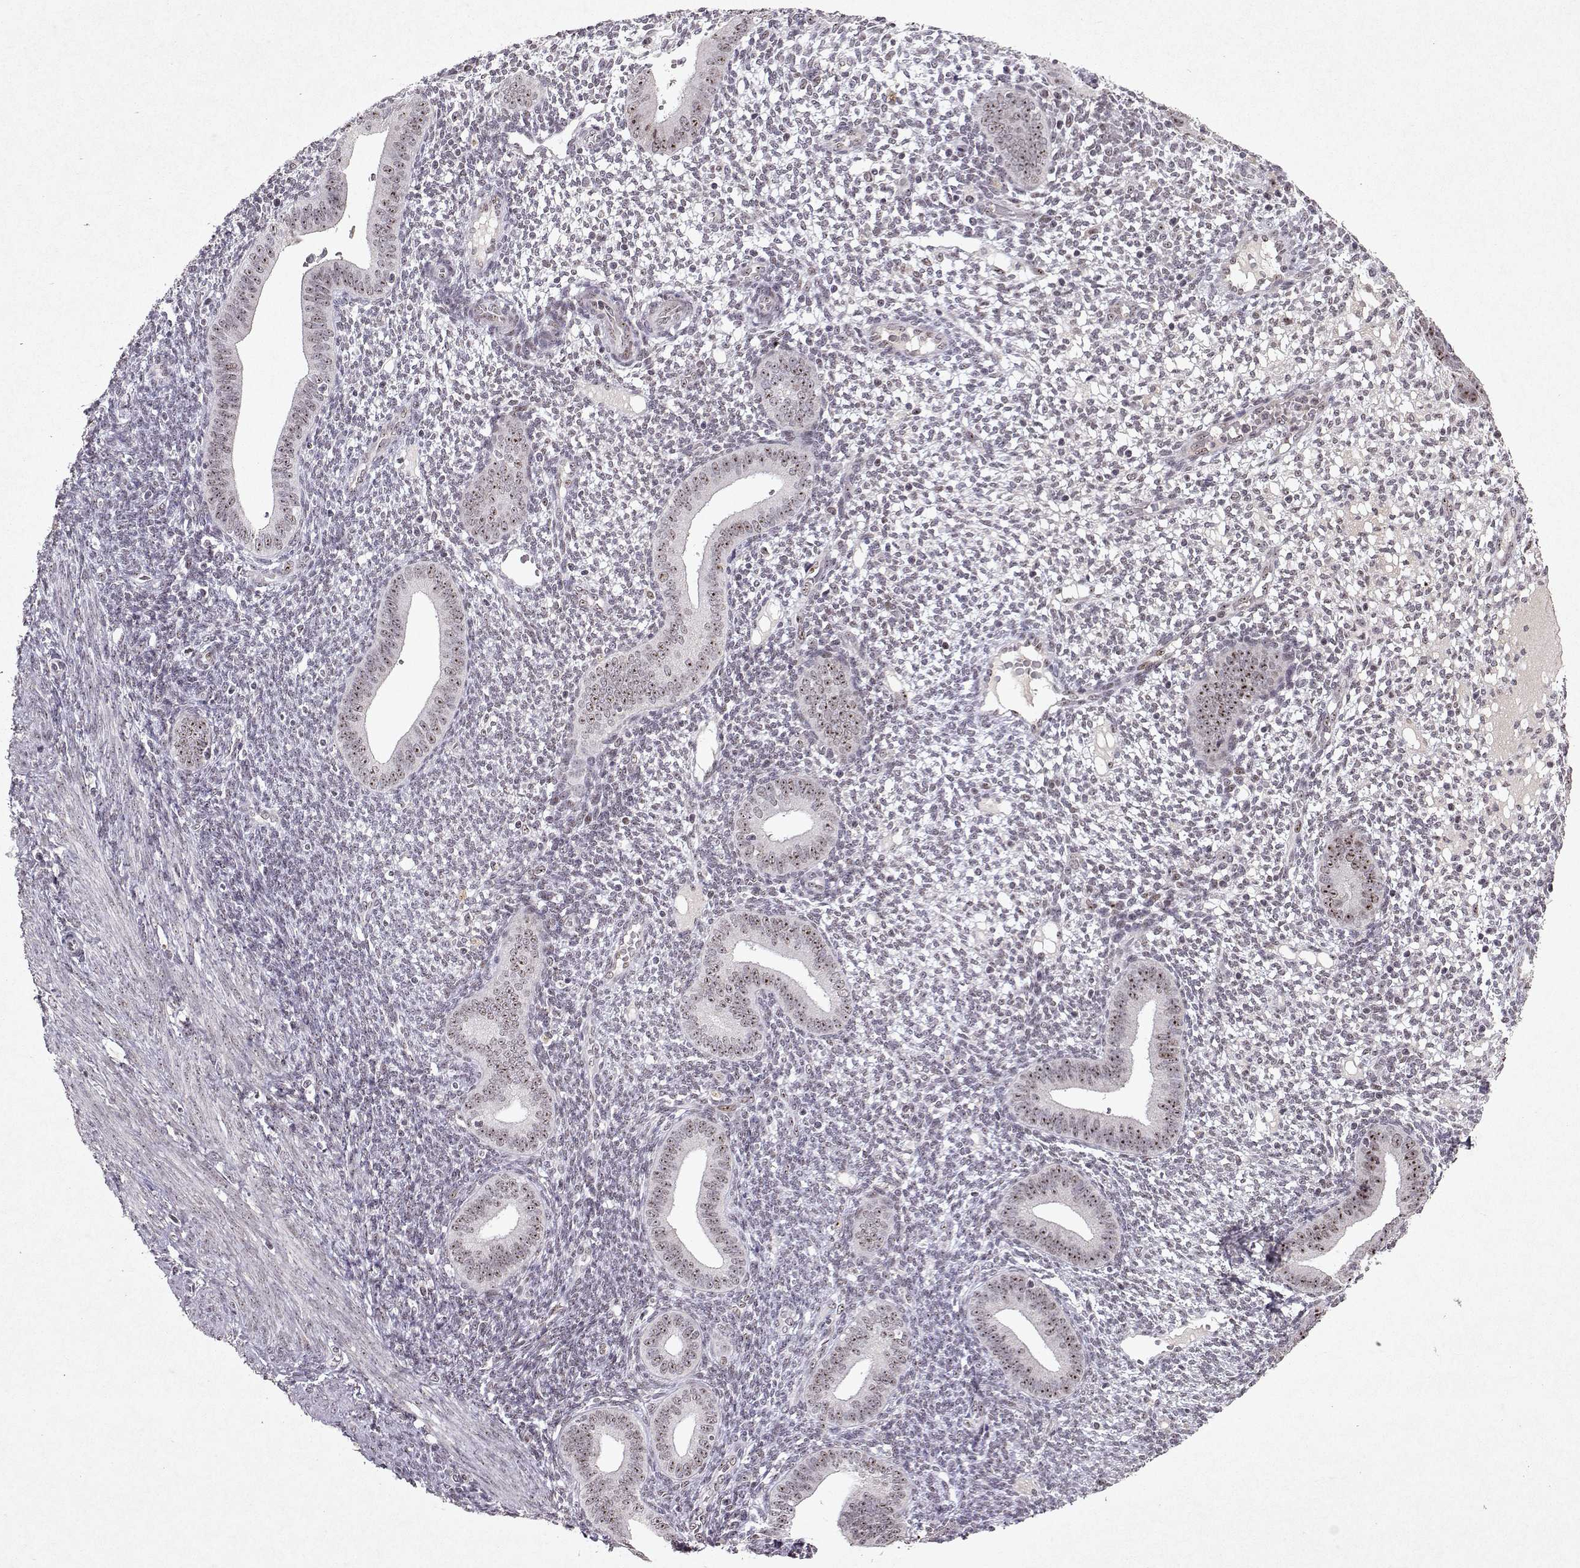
{"staining": {"intensity": "negative", "quantity": "none", "location": "none"}, "tissue": "endometrium", "cell_type": "Cells in endometrial stroma", "image_type": "normal", "snomed": [{"axis": "morphology", "description": "Normal tissue, NOS"}, {"axis": "topography", "description": "Endometrium"}], "caption": "Immunohistochemical staining of normal human endometrium displays no significant staining in cells in endometrial stroma.", "gene": "DDX56", "patient": {"sex": "female", "age": 40}}